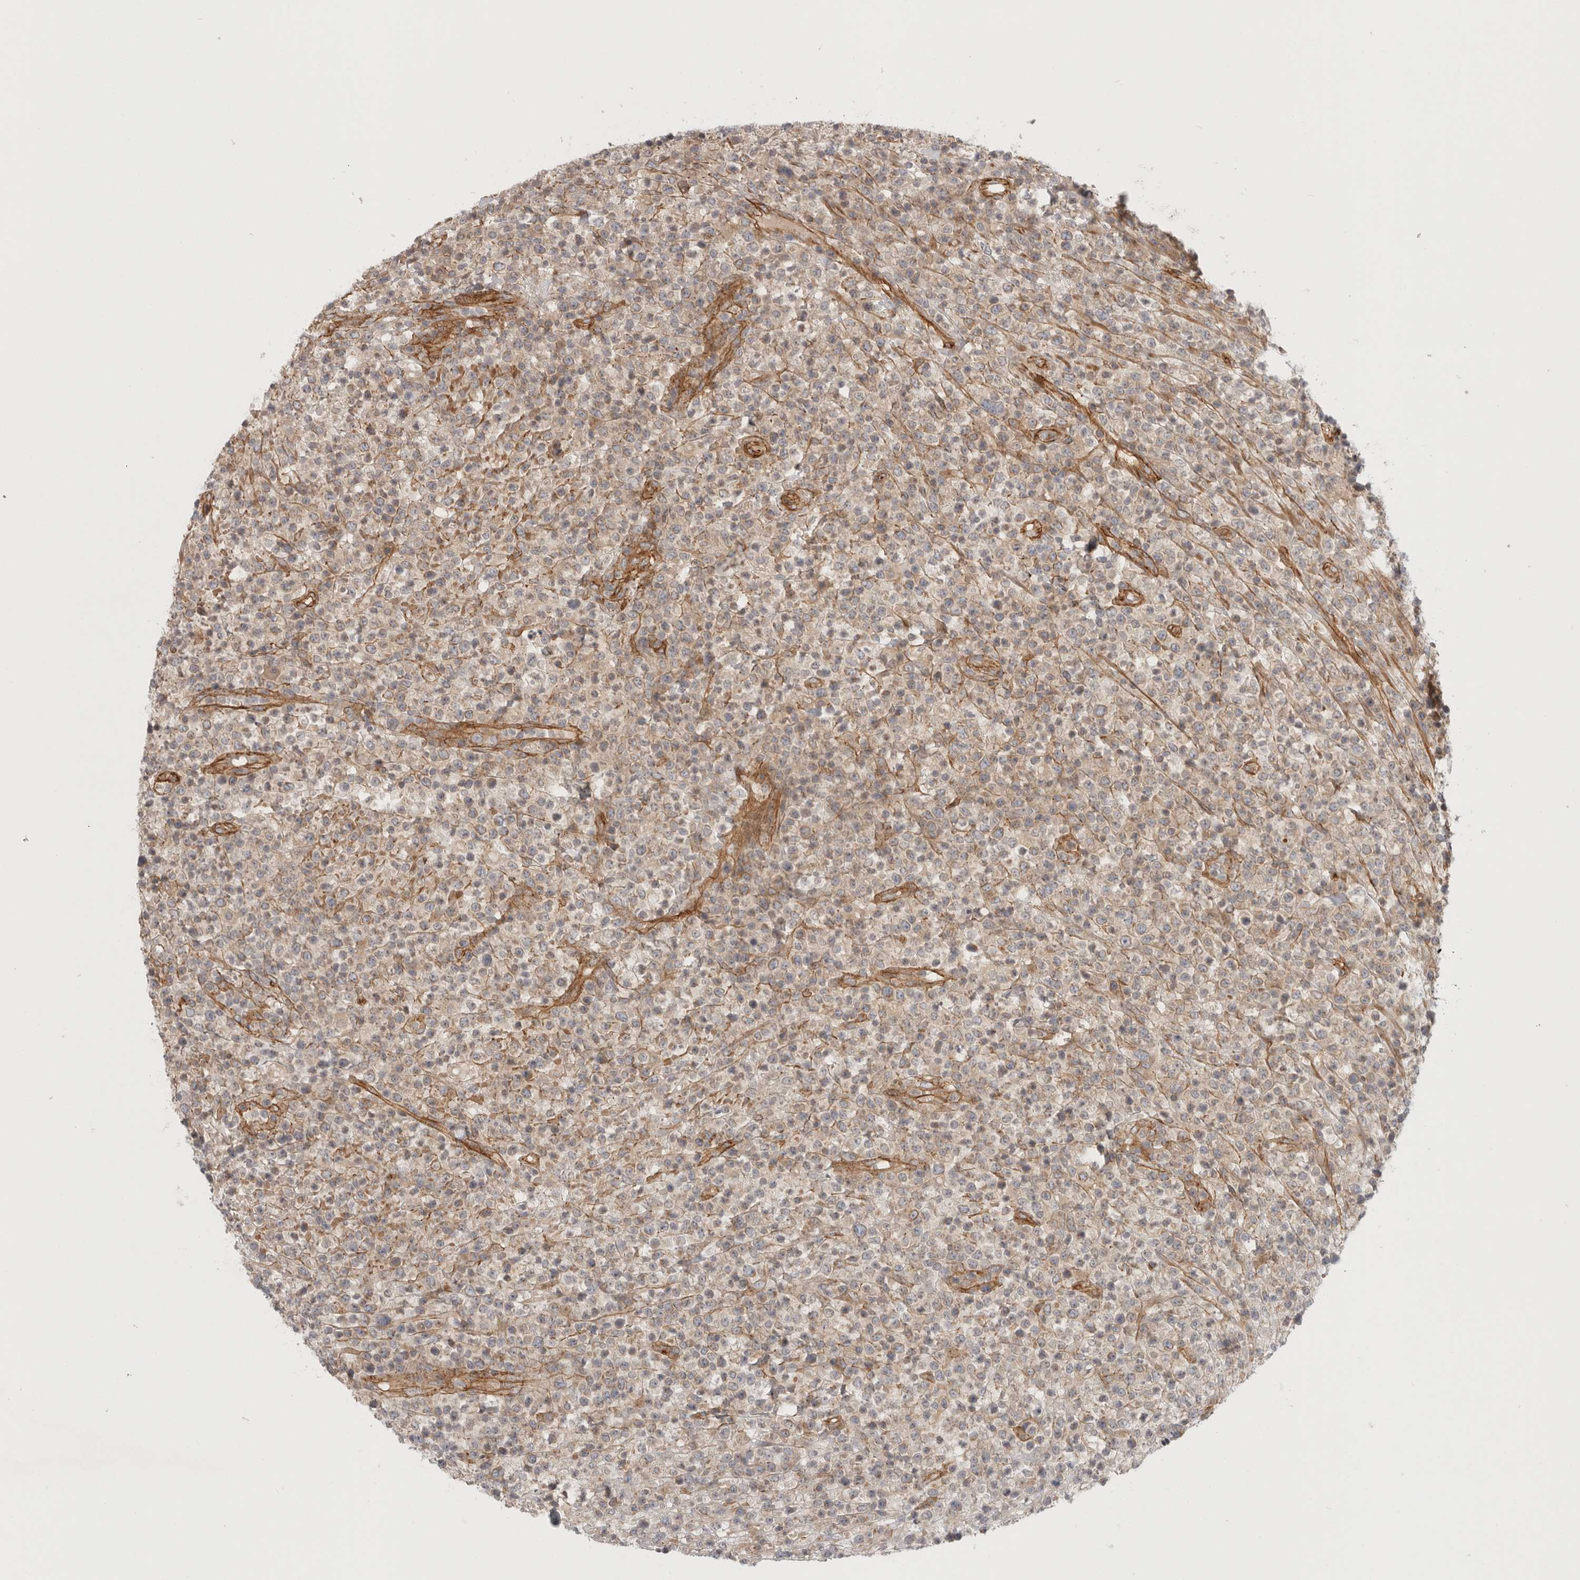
{"staining": {"intensity": "weak", "quantity": ">75%", "location": "cytoplasmic/membranous"}, "tissue": "lymphoma", "cell_type": "Tumor cells", "image_type": "cancer", "snomed": [{"axis": "morphology", "description": "Malignant lymphoma, non-Hodgkin's type, High grade"}, {"axis": "topography", "description": "Colon"}], "caption": "Immunohistochemical staining of human lymphoma displays weak cytoplasmic/membranous protein positivity in about >75% of tumor cells.", "gene": "LONRF1", "patient": {"sex": "female", "age": 53}}